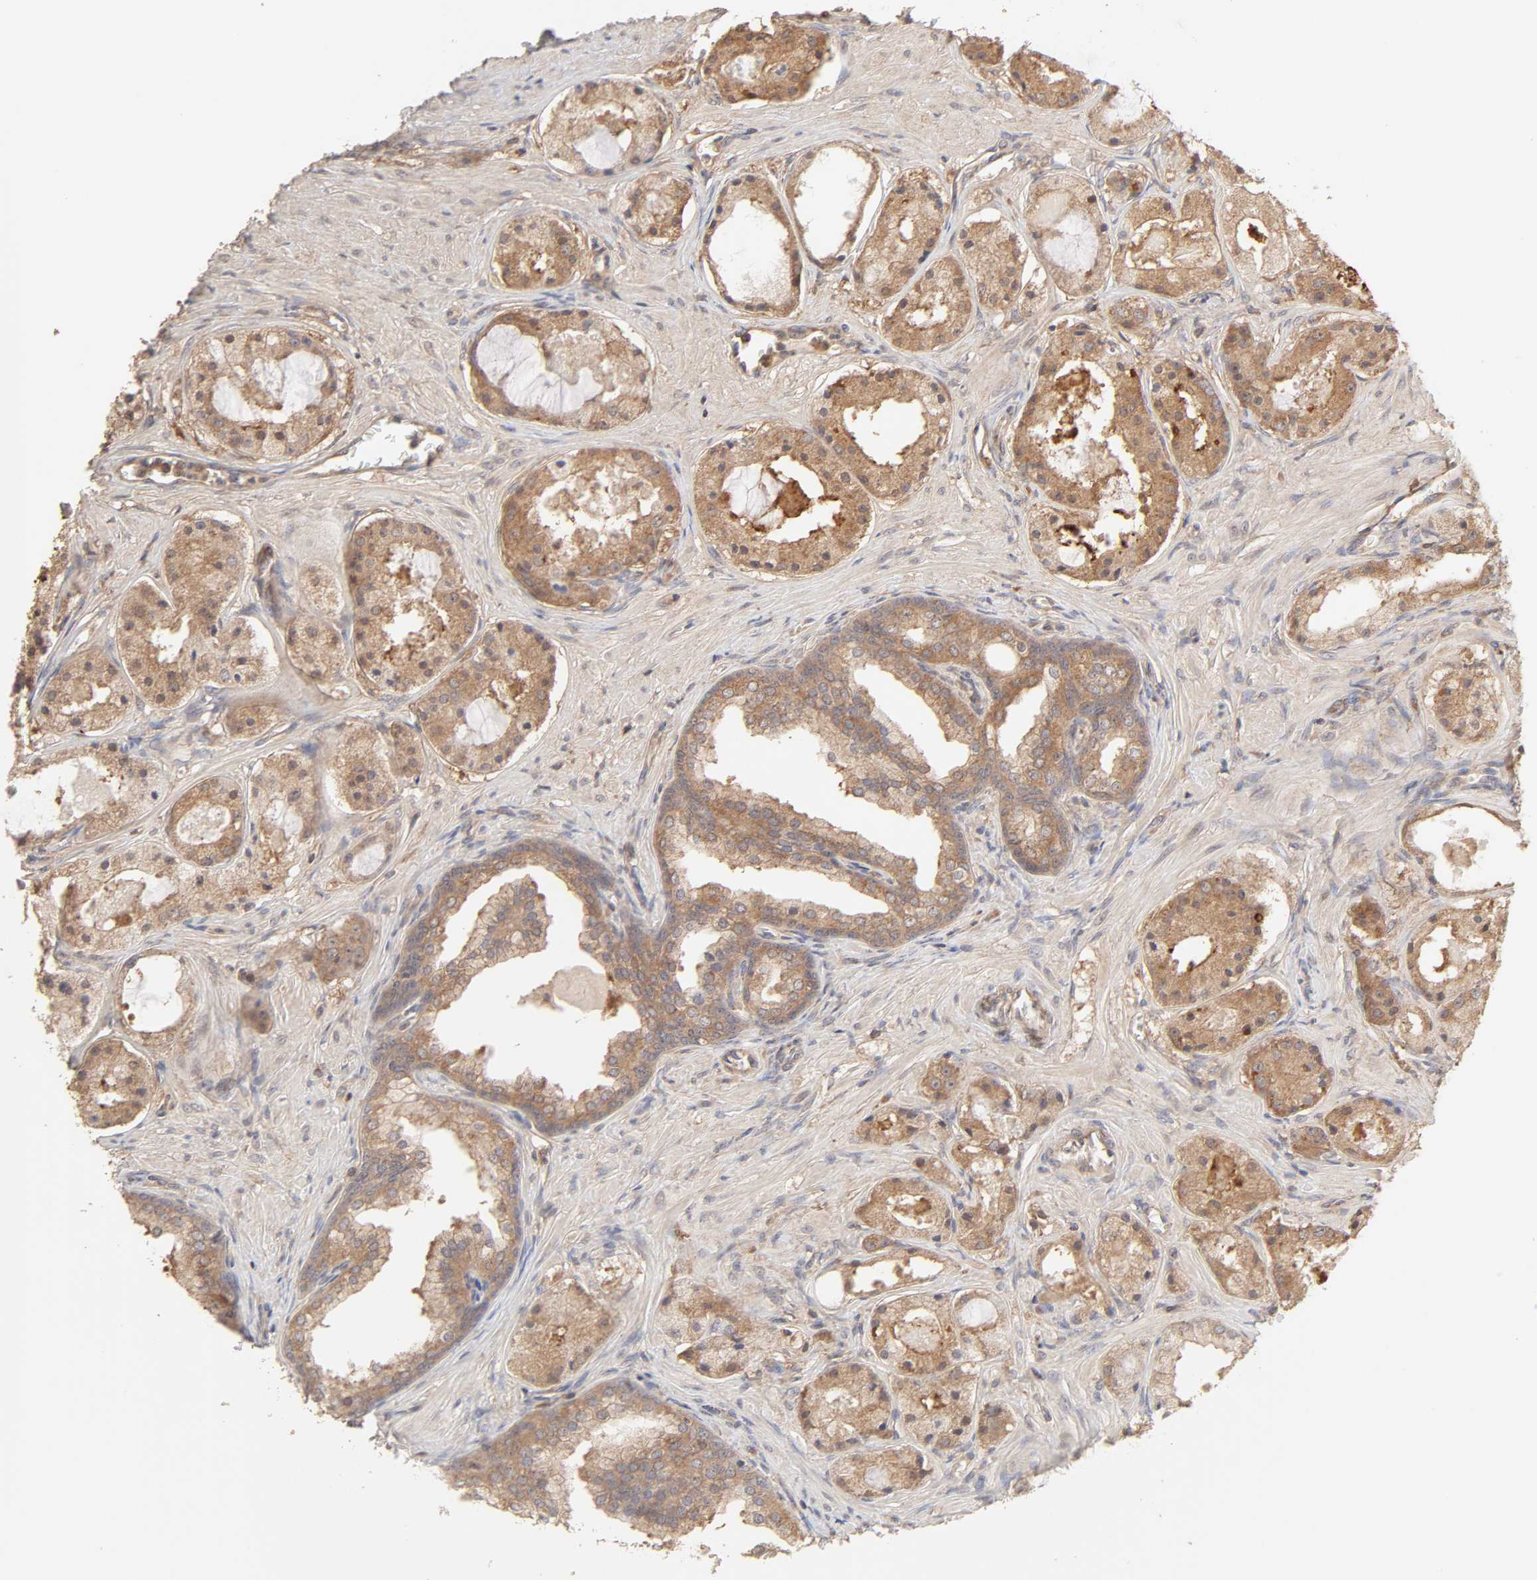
{"staining": {"intensity": "moderate", "quantity": ">75%", "location": "cytoplasmic/membranous"}, "tissue": "prostate cancer", "cell_type": "Tumor cells", "image_type": "cancer", "snomed": [{"axis": "morphology", "description": "Adenocarcinoma, Low grade"}, {"axis": "topography", "description": "Prostate"}], "caption": "Protein expression by IHC exhibits moderate cytoplasmic/membranous positivity in about >75% of tumor cells in prostate cancer (adenocarcinoma (low-grade)). The staining is performed using DAB brown chromogen to label protein expression. The nuclei are counter-stained blue using hematoxylin.", "gene": "AP1G2", "patient": {"sex": "male", "age": 57}}